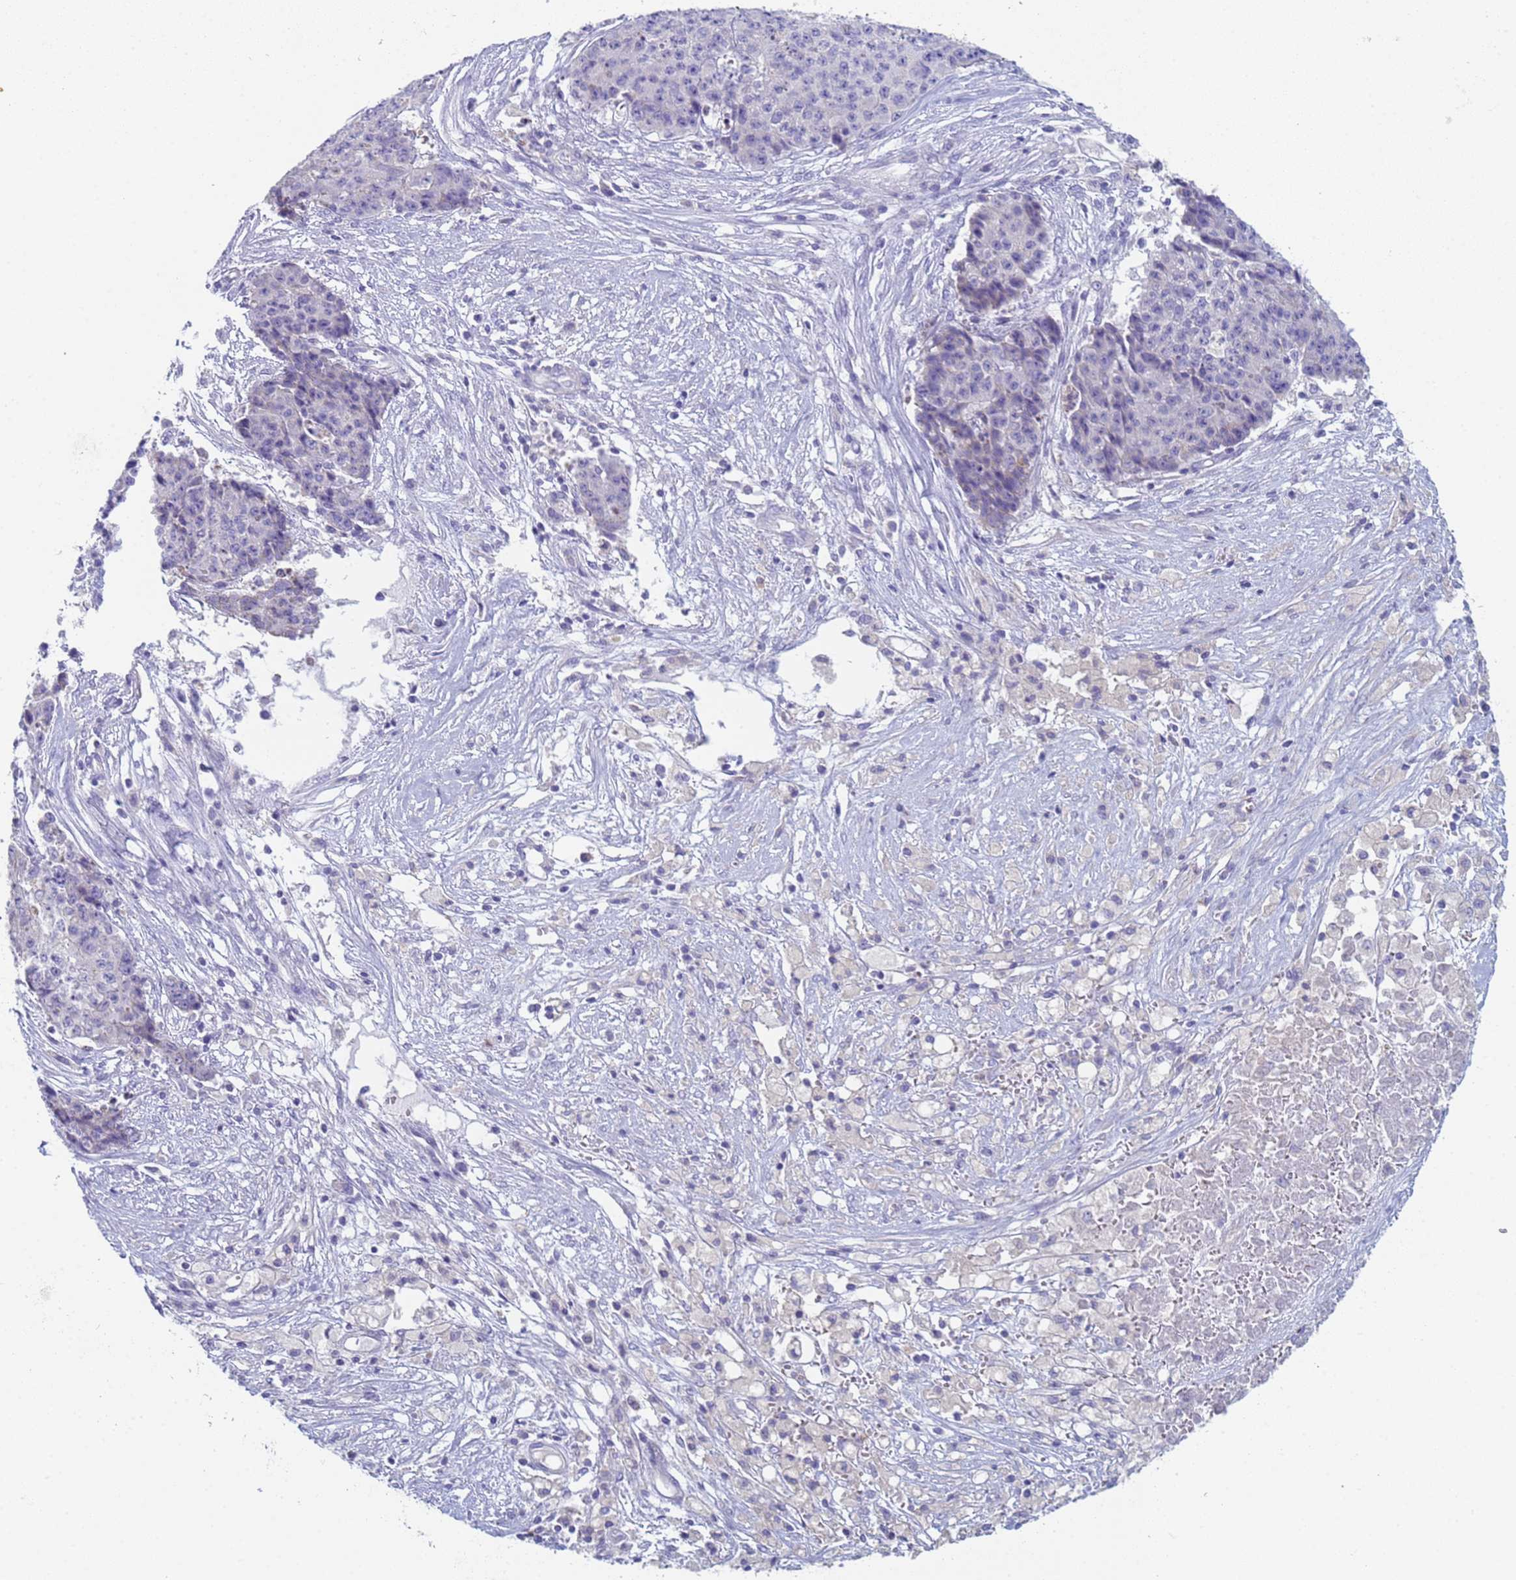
{"staining": {"intensity": "negative", "quantity": "none", "location": "none"}, "tissue": "ovarian cancer", "cell_type": "Tumor cells", "image_type": "cancer", "snomed": [{"axis": "morphology", "description": "Carcinoma, endometroid"}, {"axis": "topography", "description": "Ovary"}], "caption": "The immunohistochemistry (IHC) image has no significant expression in tumor cells of ovarian cancer (endometroid carcinoma) tissue.", "gene": "CR1", "patient": {"sex": "female", "age": 42}}